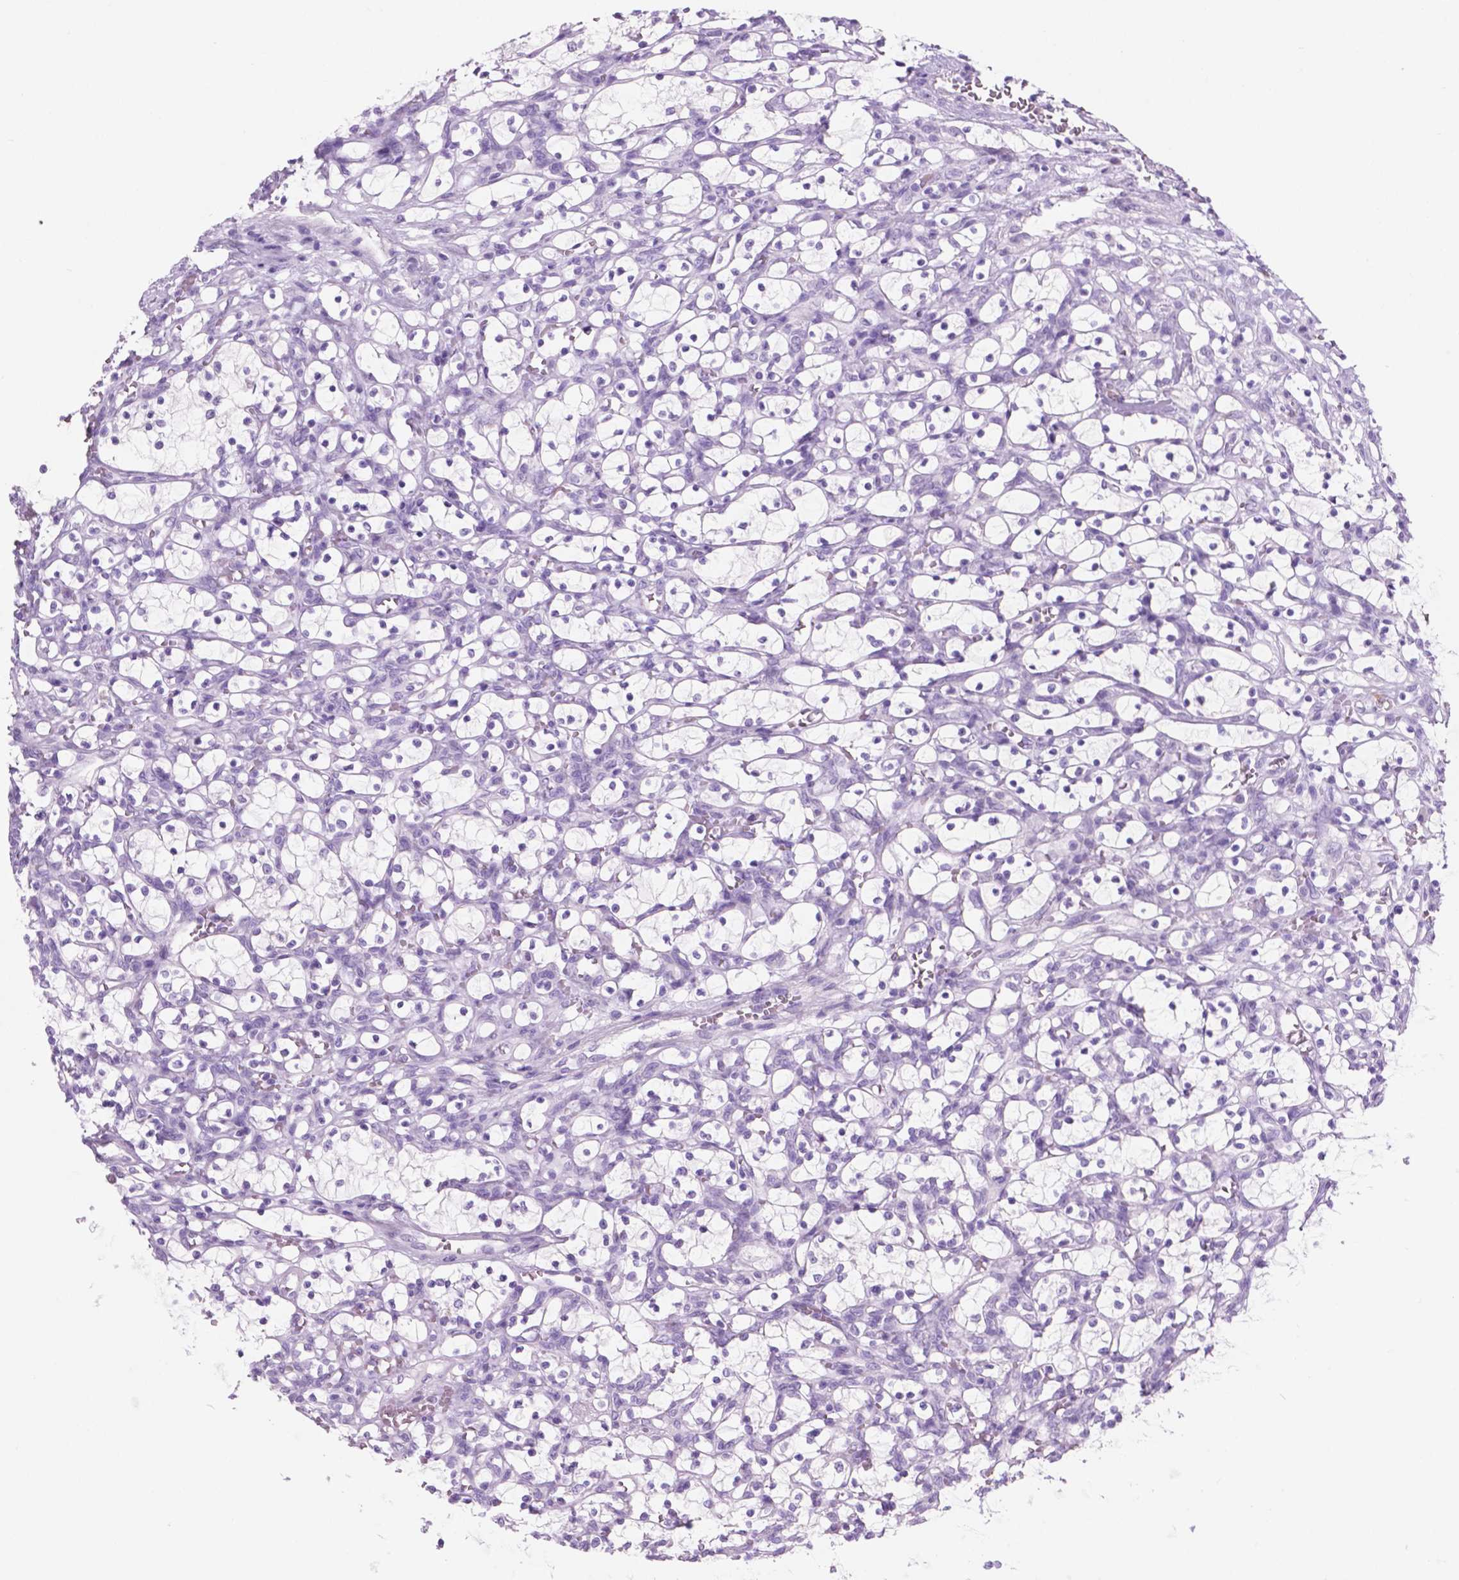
{"staining": {"intensity": "negative", "quantity": "none", "location": "none"}, "tissue": "renal cancer", "cell_type": "Tumor cells", "image_type": "cancer", "snomed": [{"axis": "morphology", "description": "Adenocarcinoma, NOS"}, {"axis": "topography", "description": "Kidney"}], "caption": "A high-resolution histopathology image shows immunohistochemistry (IHC) staining of adenocarcinoma (renal), which exhibits no significant expression in tumor cells.", "gene": "GRIN2B", "patient": {"sex": "female", "age": 69}}